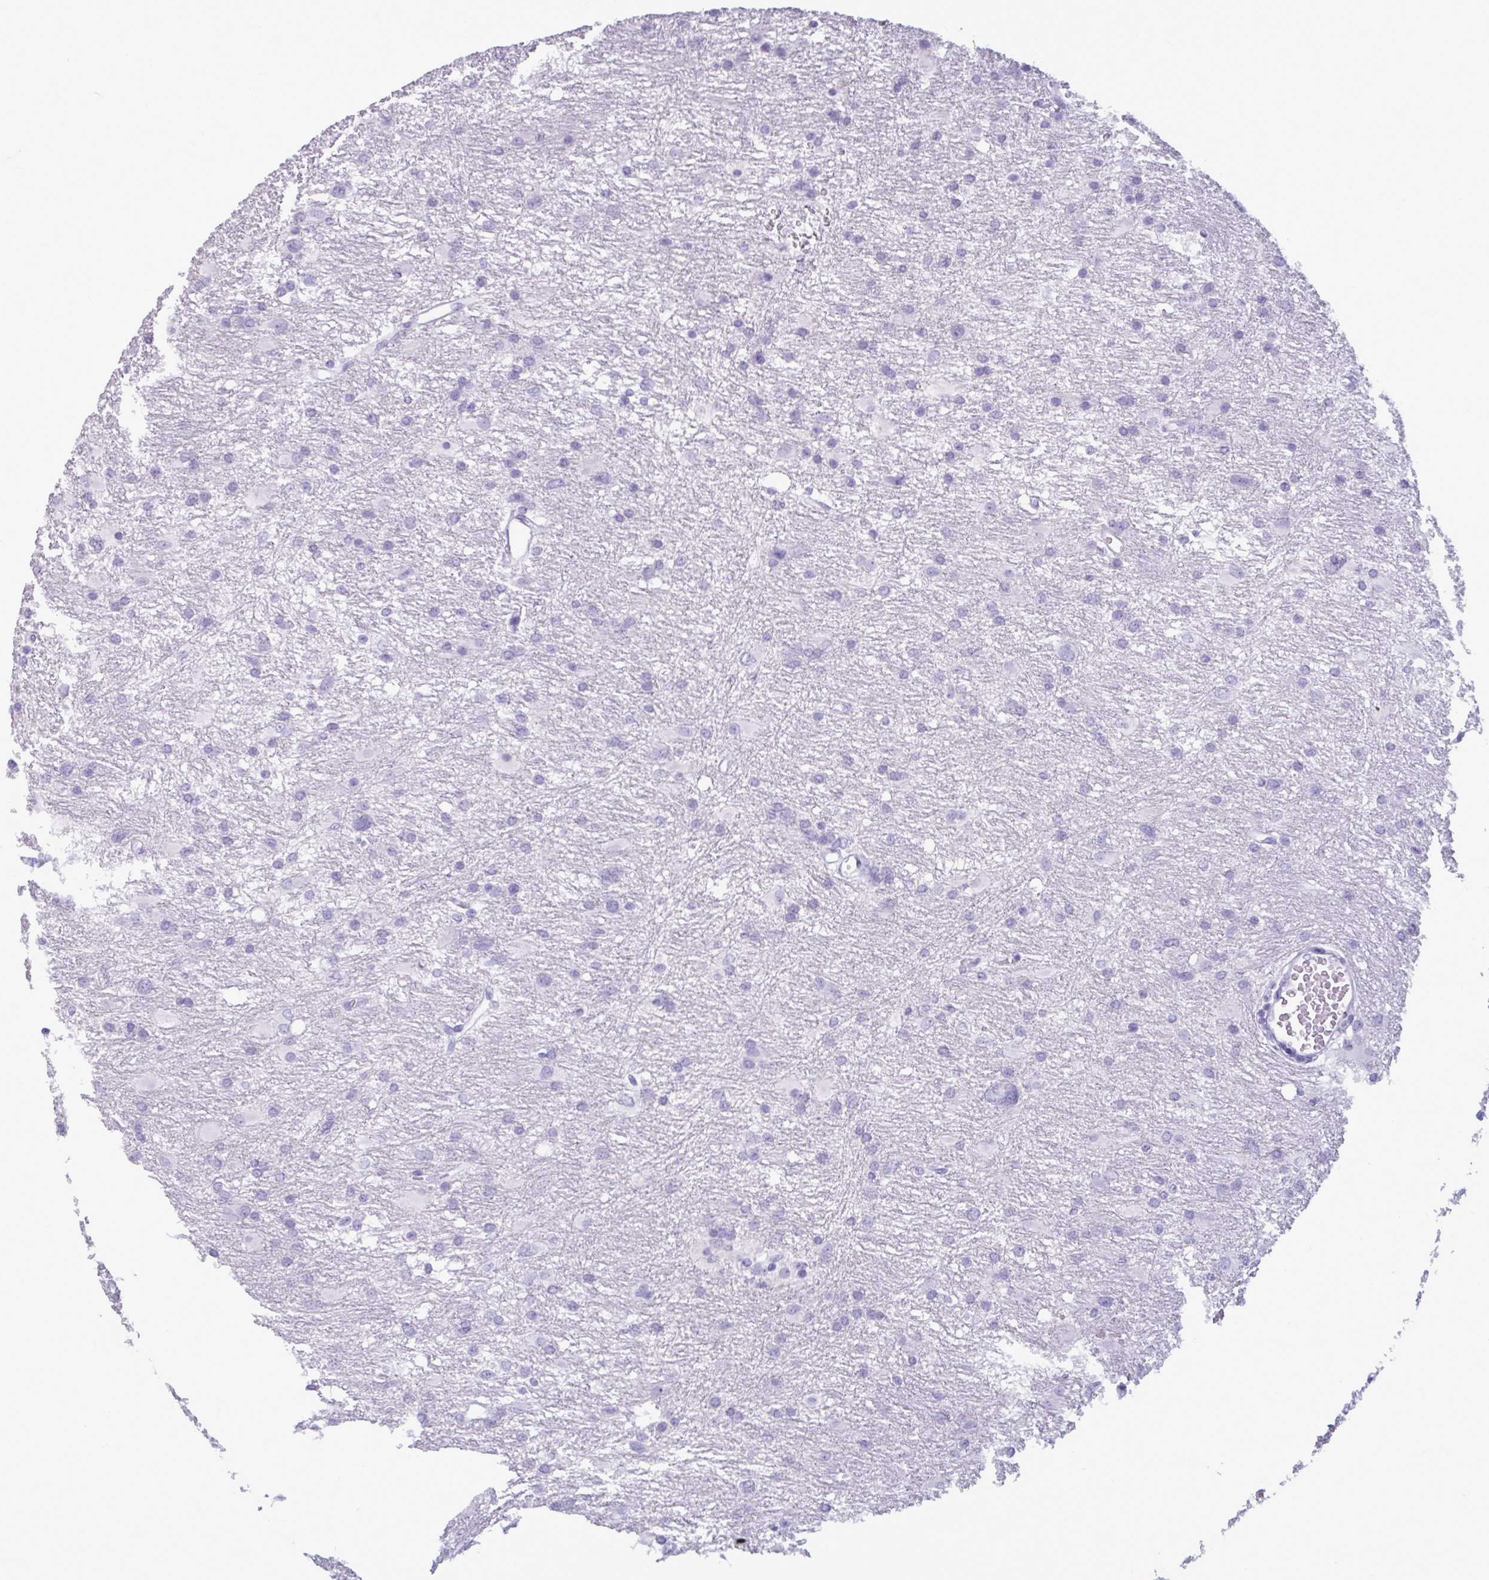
{"staining": {"intensity": "negative", "quantity": "none", "location": "none"}, "tissue": "glioma", "cell_type": "Tumor cells", "image_type": "cancer", "snomed": [{"axis": "morphology", "description": "Glioma, malignant, High grade"}, {"axis": "topography", "description": "Brain"}], "caption": "Immunohistochemistry (IHC) photomicrograph of human malignant high-grade glioma stained for a protein (brown), which shows no positivity in tumor cells. Nuclei are stained in blue.", "gene": "BBS10", "patient": {"sex": "male", "age": 53}}